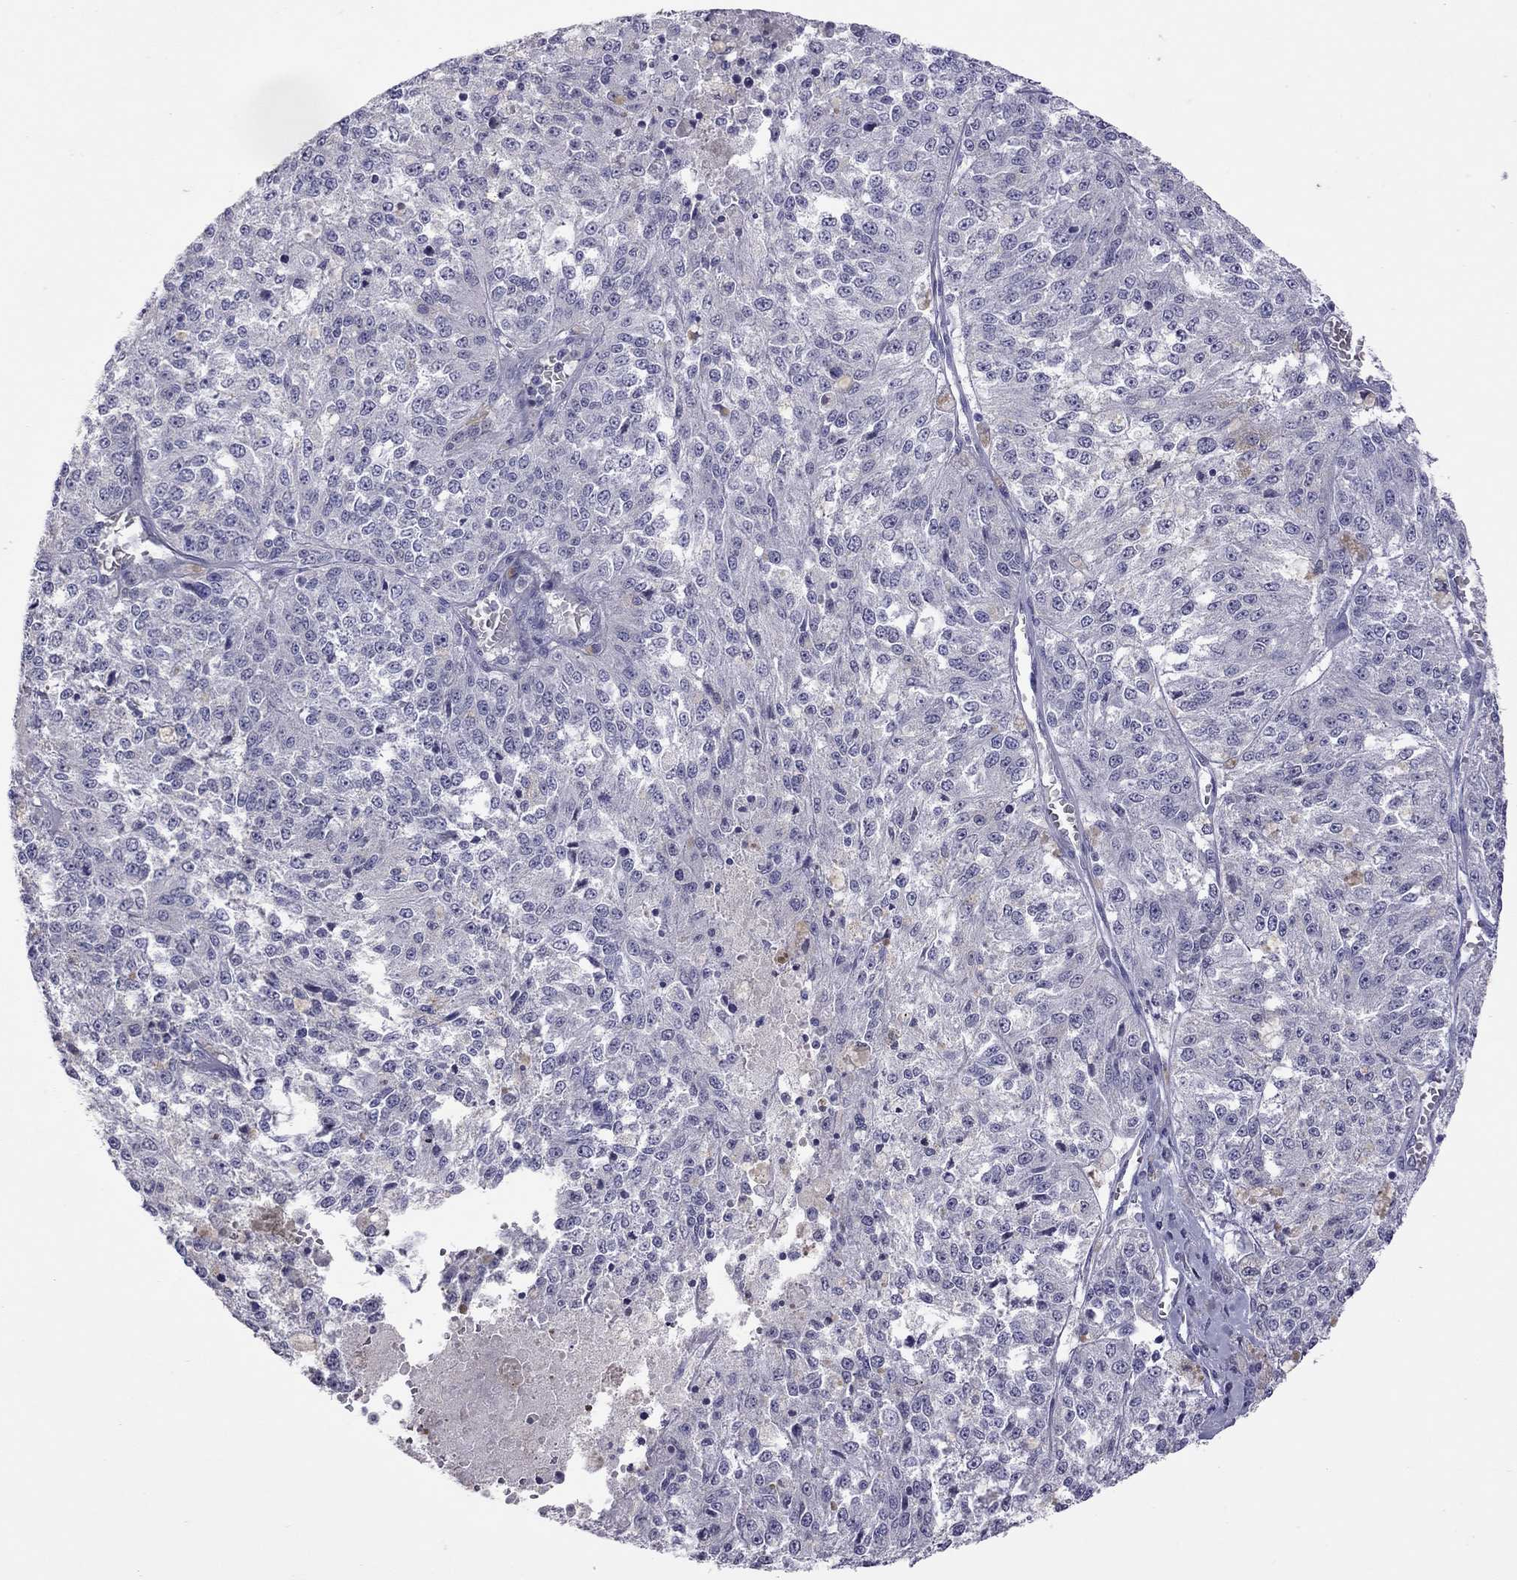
{"staining": {"intensity": "negative", "quantity": "none", "location": "none"}, "tissue": "melanoma", "cell_type": "Tumor cells", "image_type": "cancer", "snomed": [{"axis": "morphology", "description": "Malignant melanoma, Metastatic site"}, {"axis": "topography", "description": "Lymph node"}], "caption": "Immunohistochemistry image of human melanoma stained for a protein (brown), which reveals no expression in tumor cells. Nuclei are stained in blue.", "gene": "SLAMF1", "patient": {"sex": "female", "age": 64}}